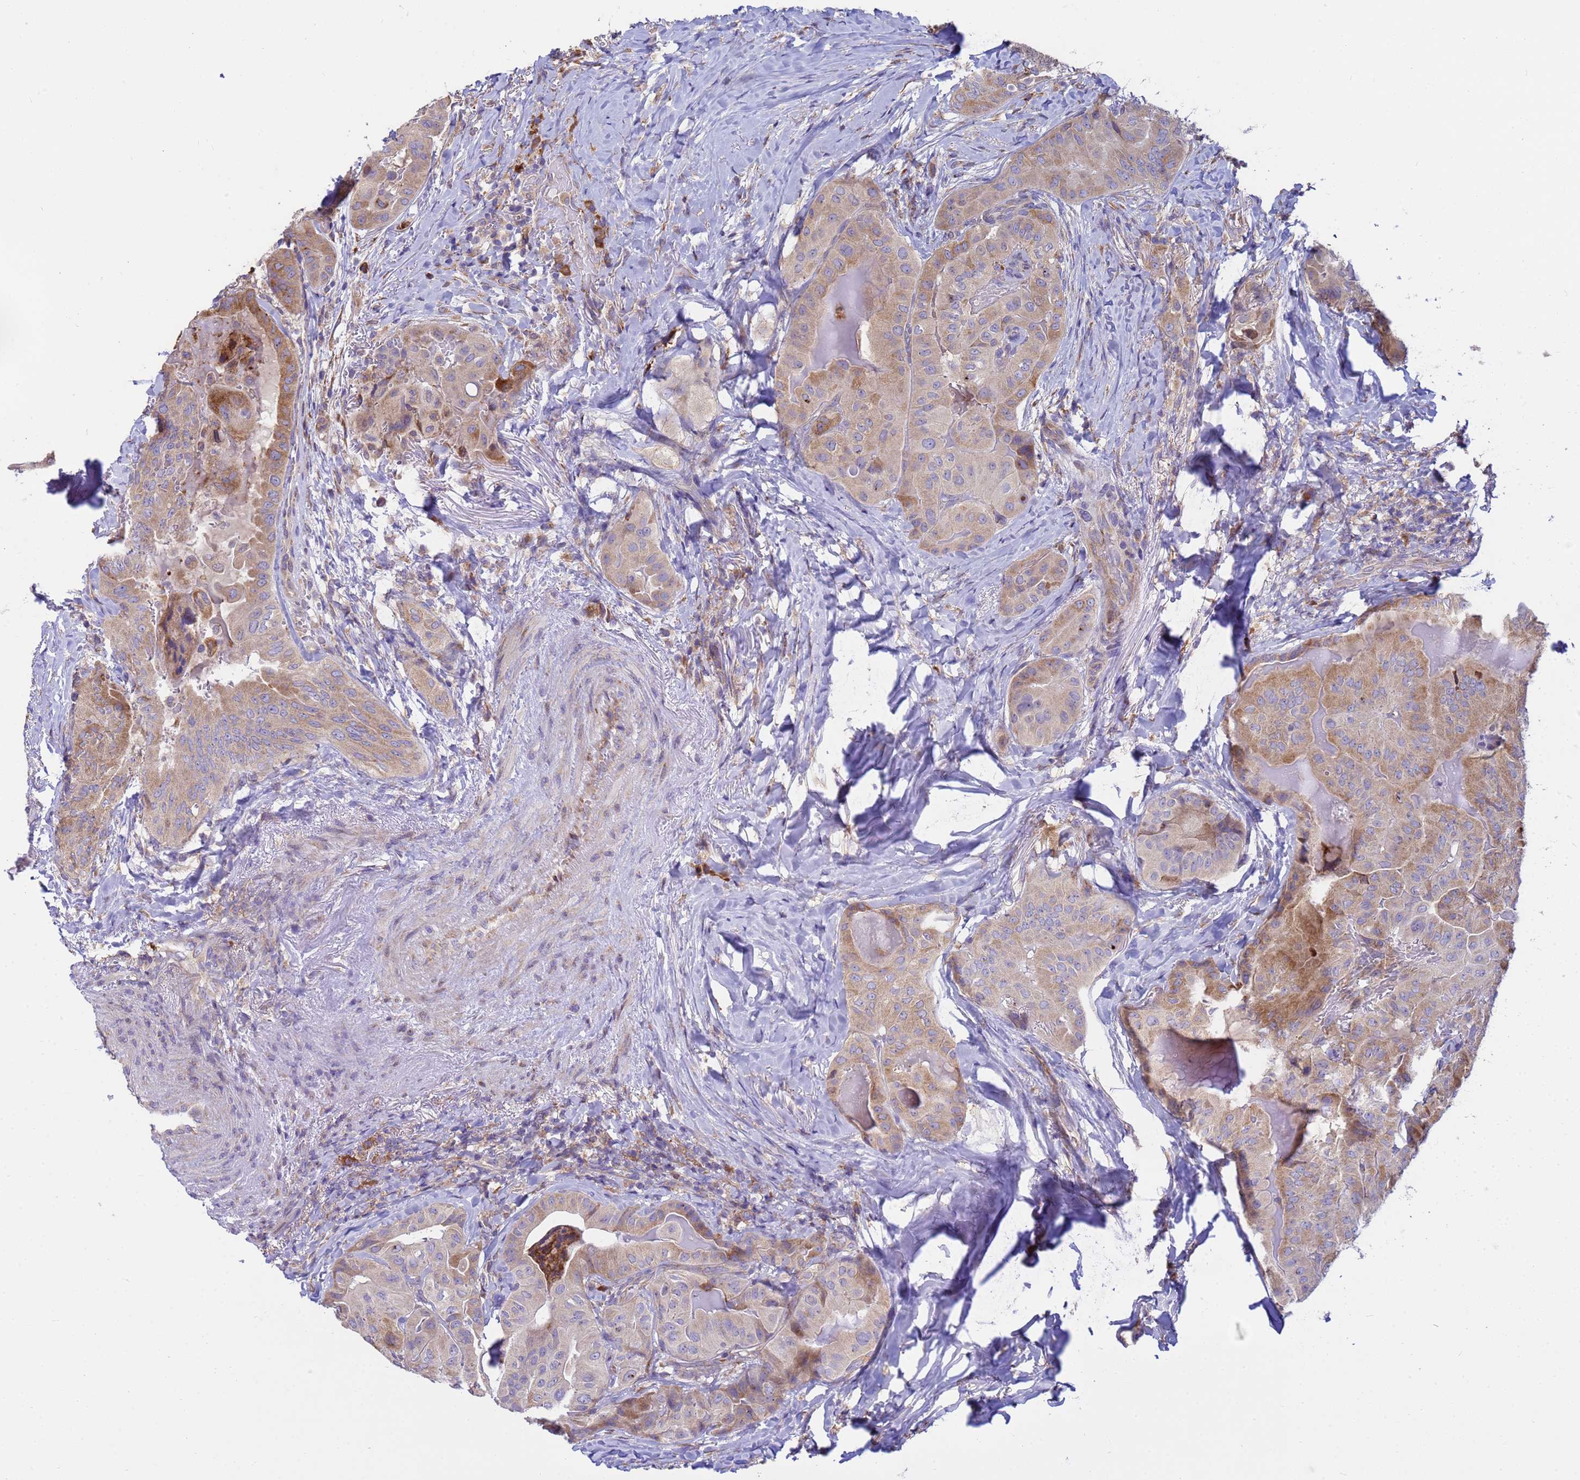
{"staining": {"intensity": "moderate", "quantity": "25%-75%", "location": "cytoplasmic/membranous"}, "tissue": "thyroid cancer", "cell_type": "Tumor cells", "image_type": "cancer", "snomed": [{"axis": "morphology", "description": "Papillary adenocarcinoma, NOS"}, {"axis": "topography", "description": "Thyroid gland"}], "caption": "IHC histopathology image of neoplastic tissue: thyroid papillary adenocarcinoma stained using immunohistochemistry (IHC) displays medium levels of moderate protein expression localized specifically in the cytoplasmic/membranous of tumor cells, appearing as a cytoplasmic/membranous brown color.", "gene": "THAP5", "patient": {"sex": "female", "age": 68}}